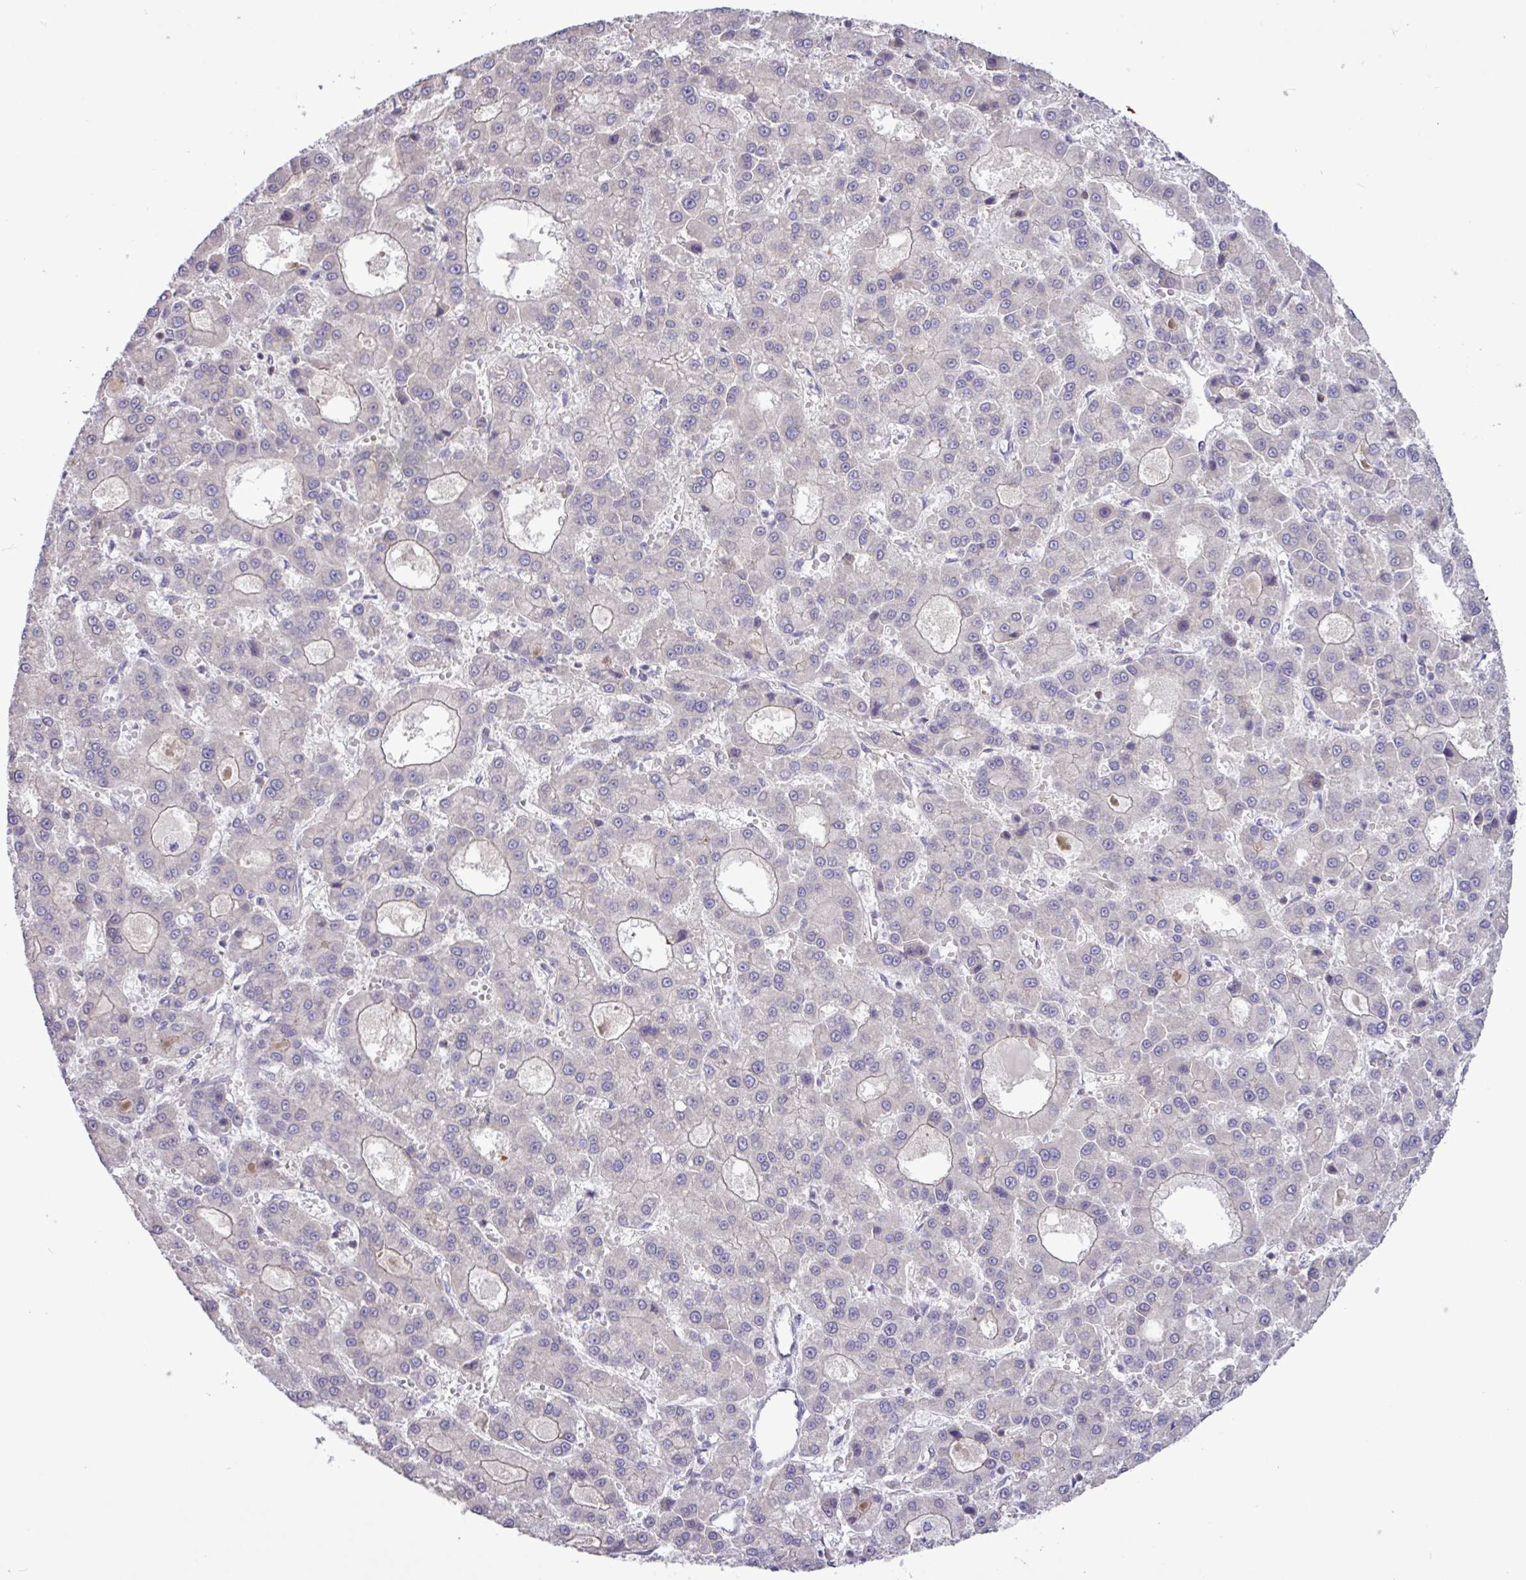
{"staining": {"intensity": "negative", "quantity": "none", "location": "none"}, "tissue": "liver cancer", "cell_type": "Tumor cells", "image_type": "cancer", "snomed": [{"axis": "morphology", "description": "Carcinoma, Hepatocellular, NOS"}, {"axis": "topography", "description": "Liver"}], "caption": "The photomicrograph exhibits no staining of tumor cells in liver cancer.", "gene": "RTL3", "patient": {"sex": "male", "age": 70}}